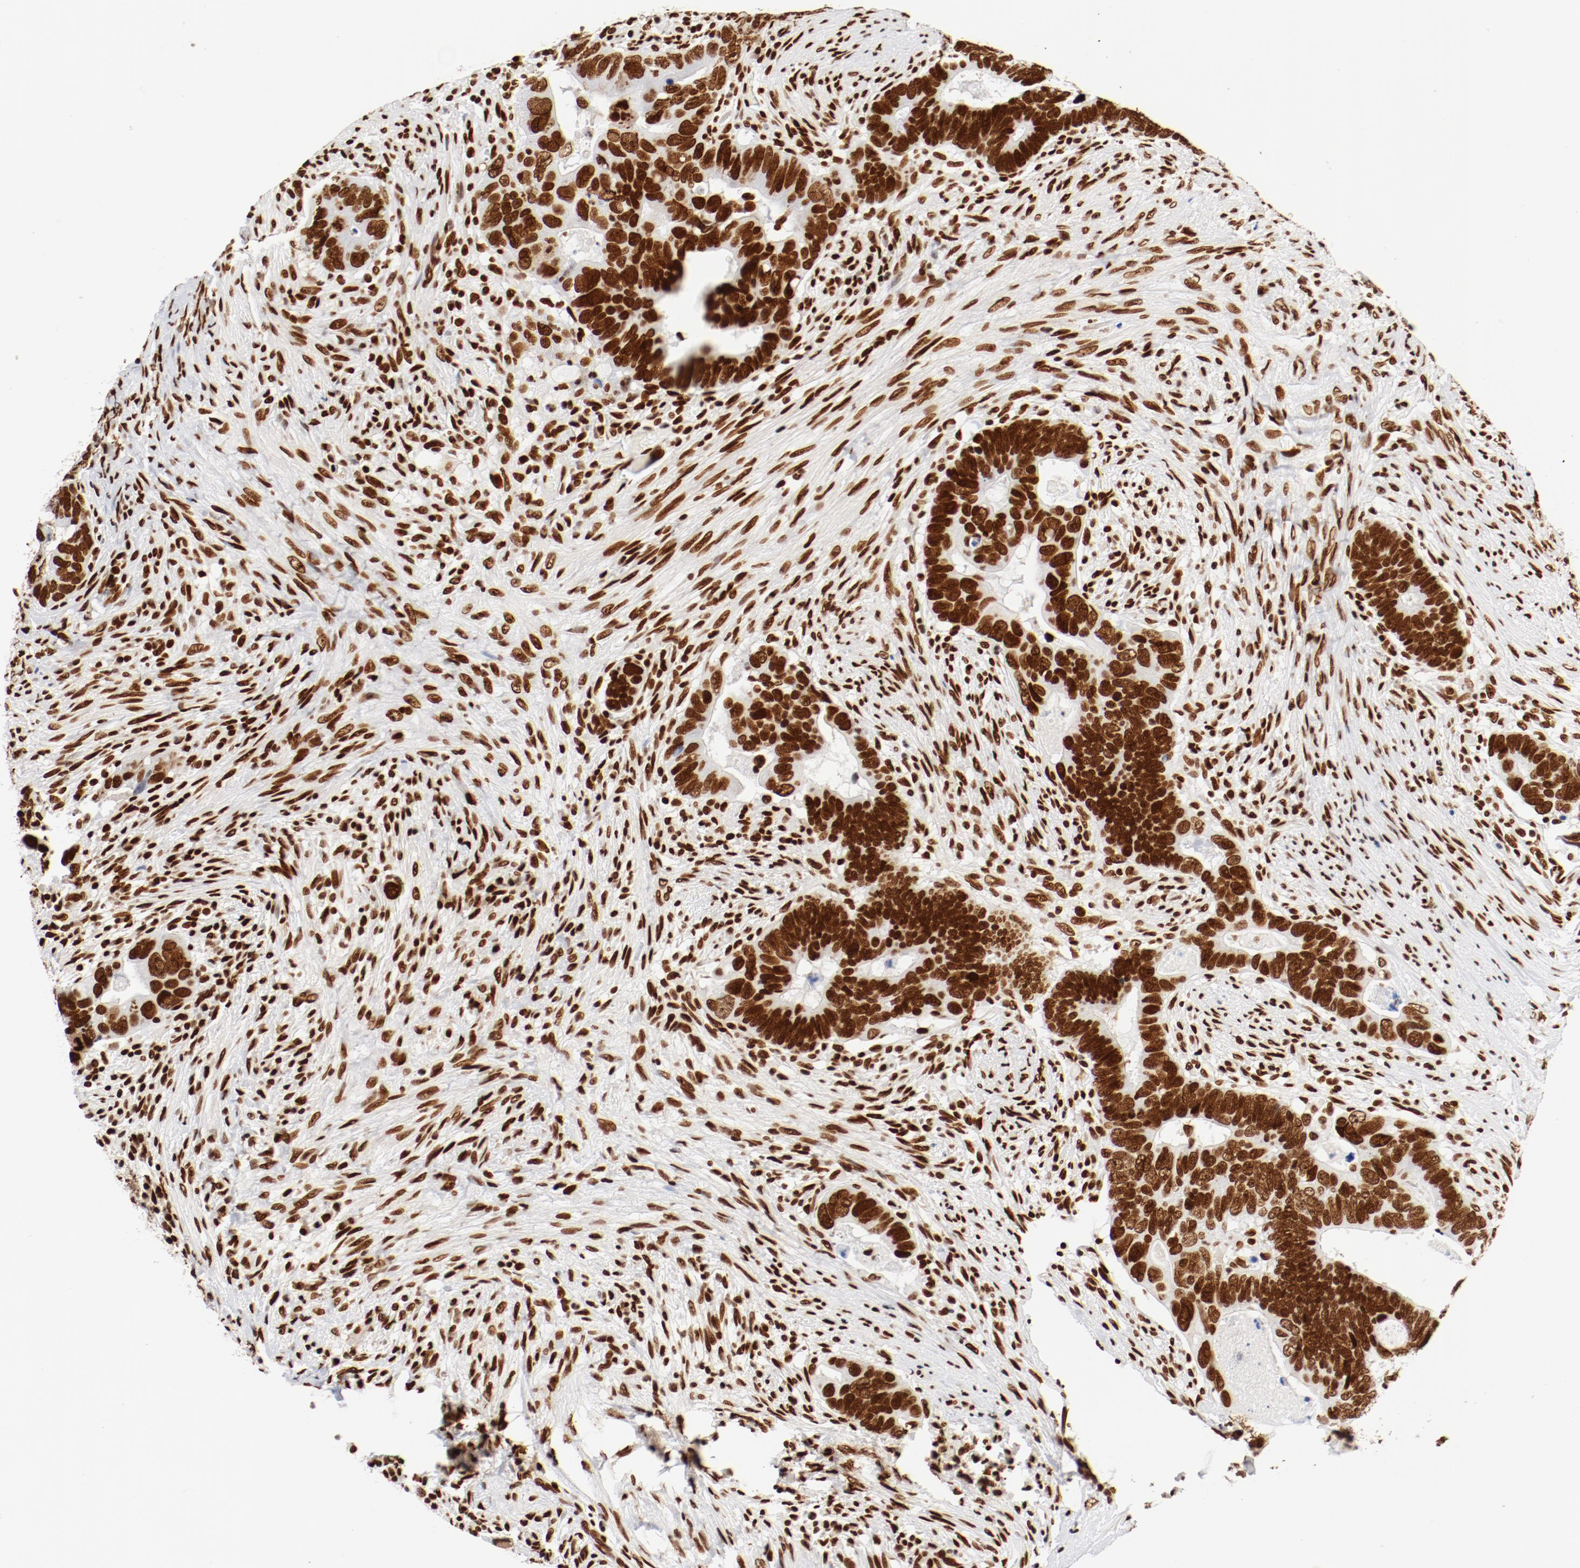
{"staining": {"intensity": "strong", "quantity": ">75%", "location": "nuclear"}, "tissue": "colorectal cancer", "cell_type": "Tumor cells", "image_type": "cancer", "snomed": [{"axis": "morphology", "description": "Adenocarcinoma, NOS"}, {"axis": "topography", "description": "Rectum"}], "caption": "Protein expression analysis of human adenocarcinoma (colorectal) reveals strong nuclear staining in approximately >75% of tumor cells.", "gene": "CTBP1", "patient": {"sex": "male", "age": 53}}